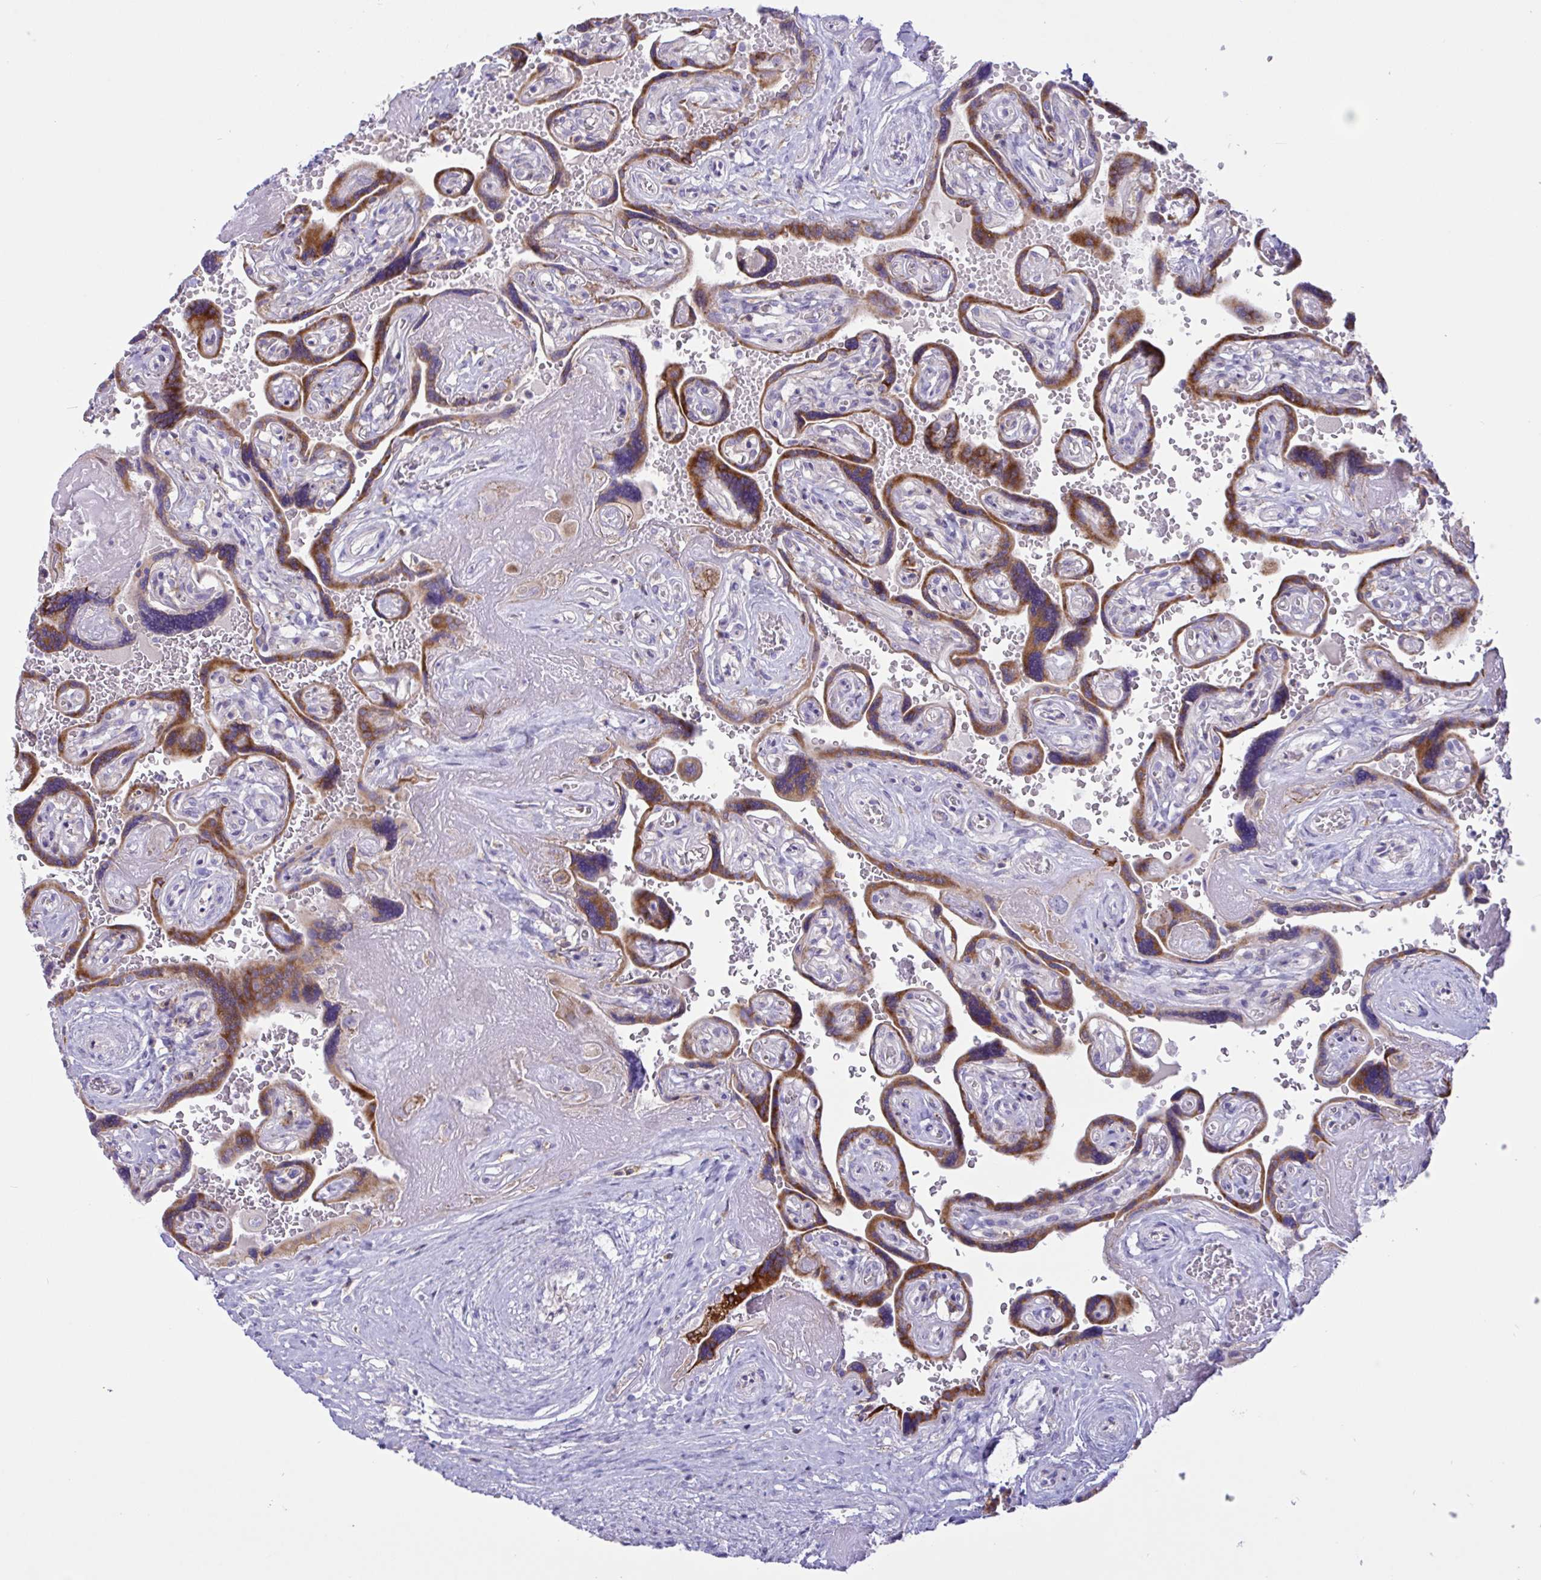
{"staining": {"intensity": "strong", "quantity": "25%-75%", "location": "cytoplasmic/membranous"}, "tissue": "placenta", "cell_type": "Trophoblastic cells", "image_type": "normal", "snomed": [{"axis": "morphology", "description": "Normal tissue, NOS"}, {"axis": "topography", "description": "Placenta"}], "caption": "Immunohistochemical staining of benign human placenta exhibits strong cytoplasmic/membranous protein staining in approximately 25%-75% of trophoblastic cells.", "gene": "DSC3", "patient": {"sex": "female", "age": 32}}